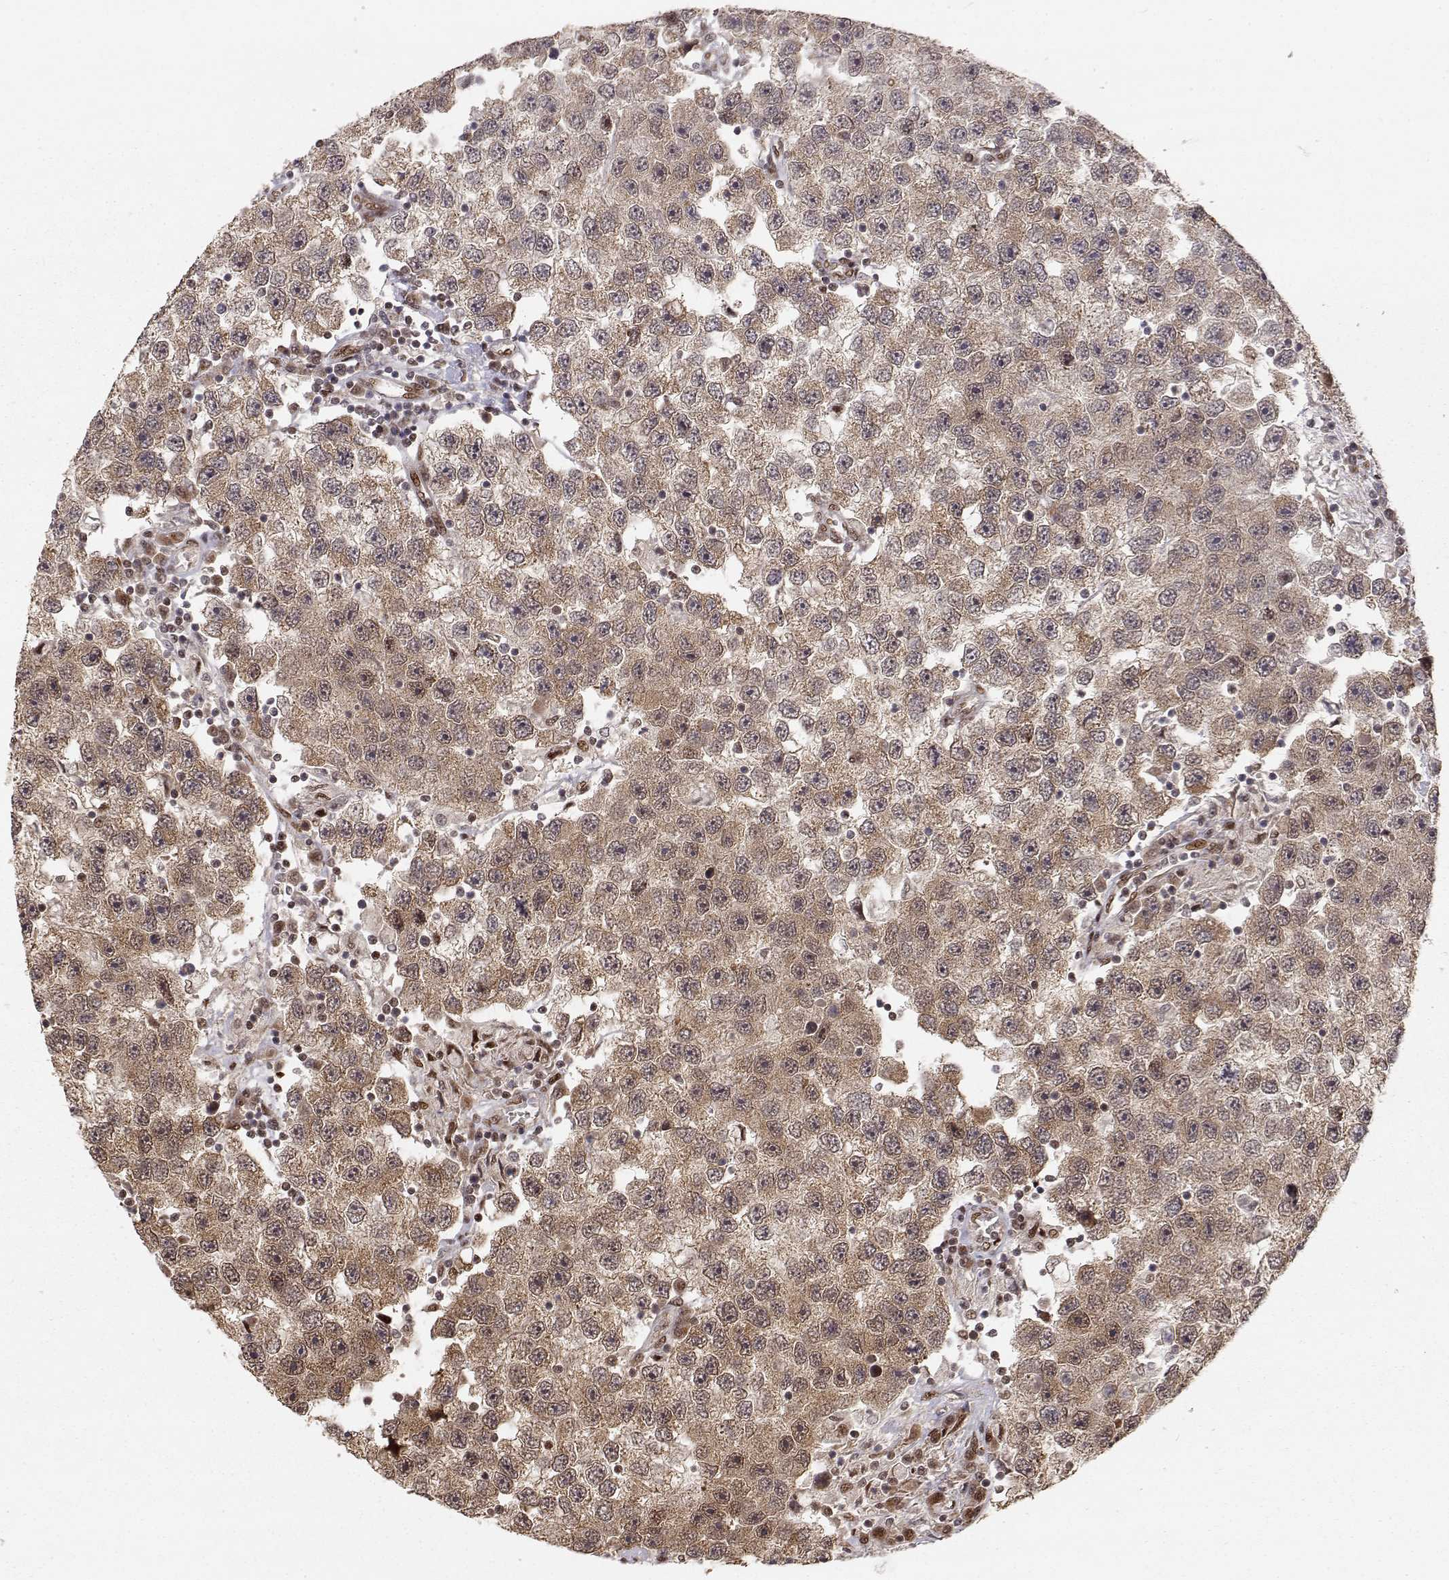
{"staining": {"intensity": "moderate", "quantity": ">75%", "location": "cytoplasmic/membranous"}, "tissue": "testis cancer", "cell_type": "Tumor cells", "image_type": "cancer", "snomed": [{"axis": "morphology", "description": "Seminoma, NOS"}, {"axis": "topography", "description": "Testis"}], "caption": "Moderate cytoplasmic/membranous positivity is present in about >75% of tumor cells in testis seminoma.", "gene": "BRCA1", "patient": {"sex": "male", "age": 26}}